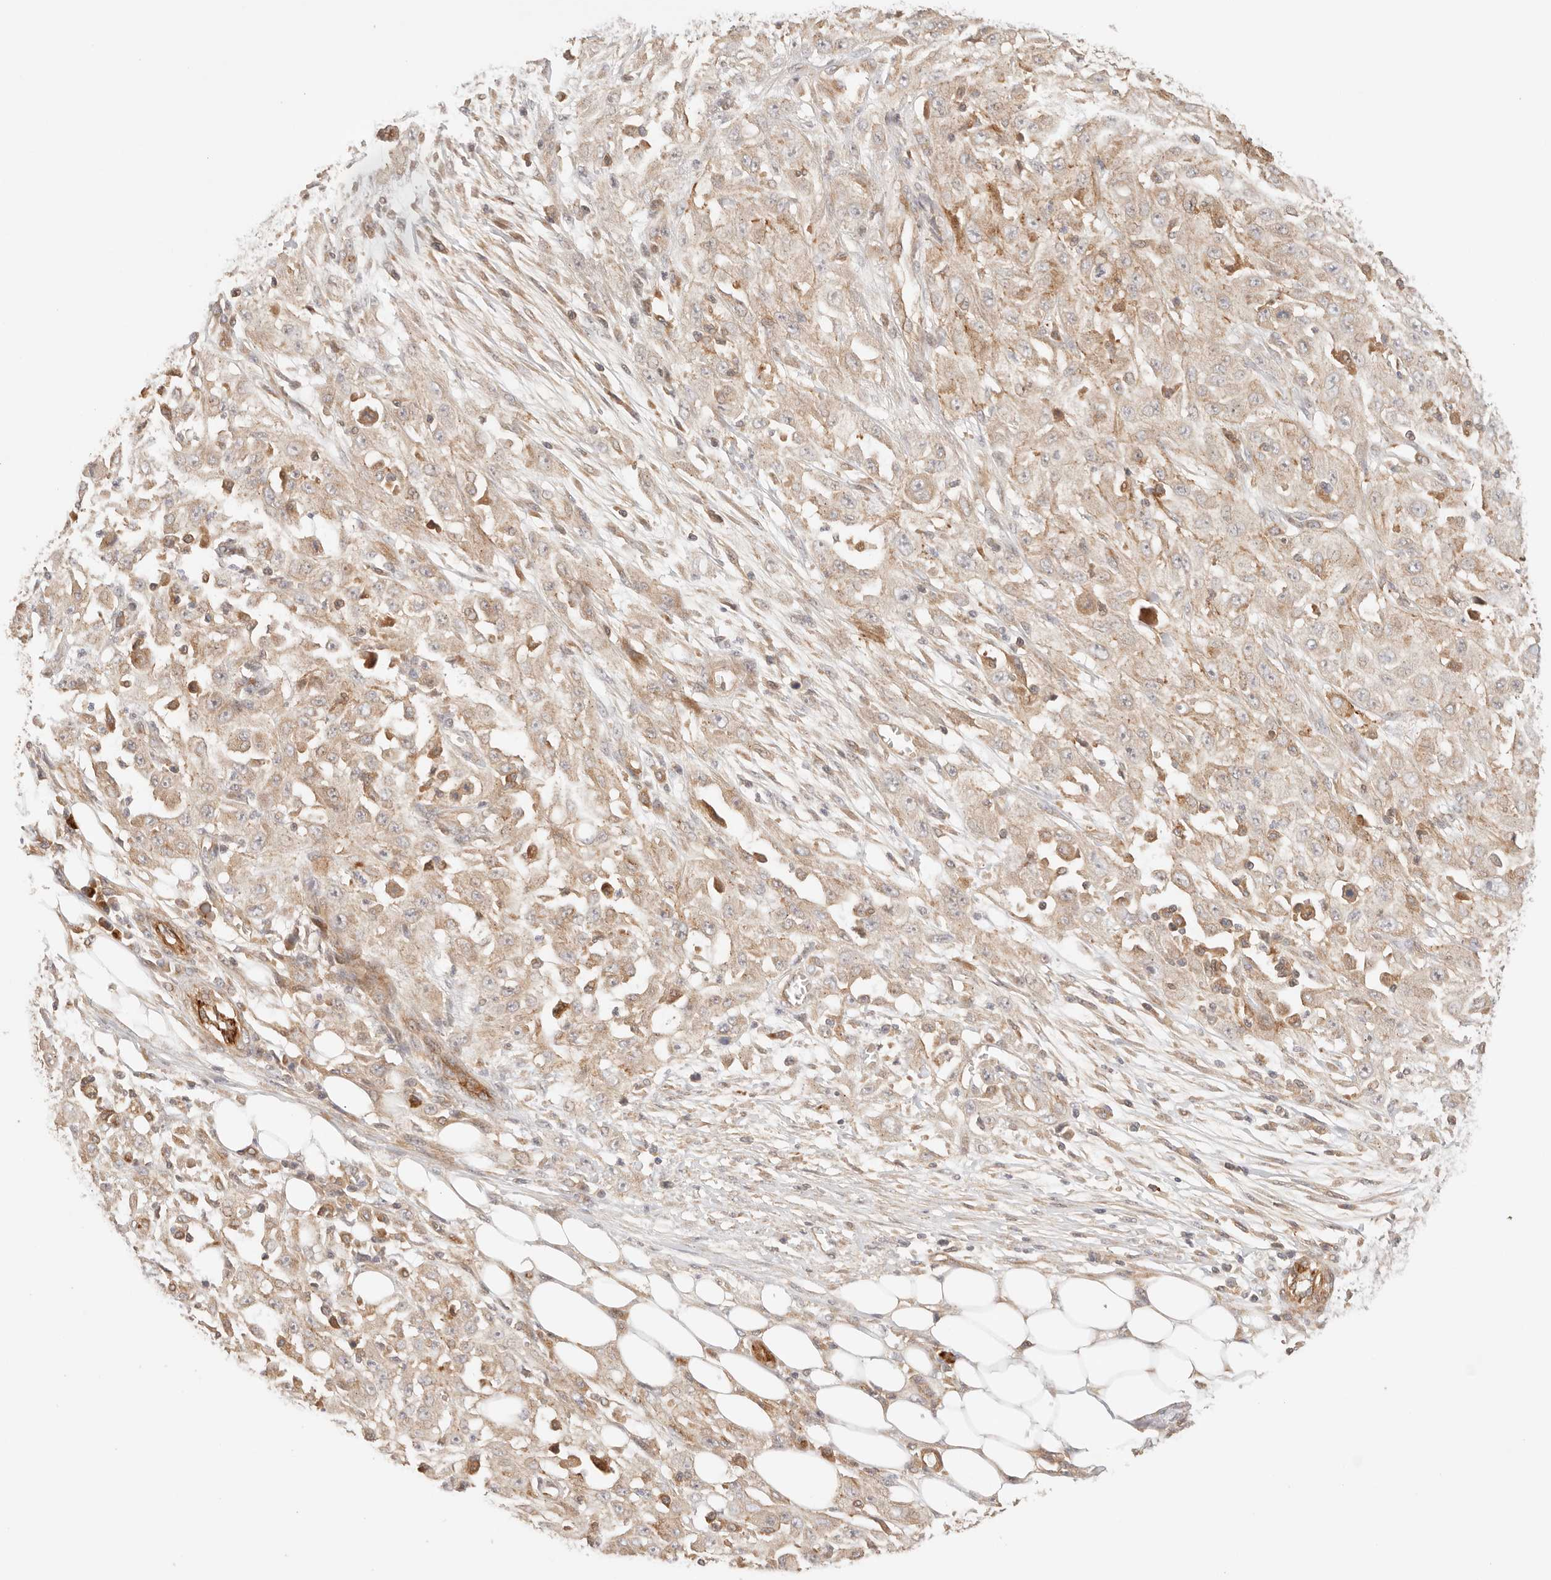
{"staining": {"intensity": "moderate", "quantity": ">75%", "location": "cytoplasmic/membranous"}, "tissue": "skin cancer", "cell_type": "Tumor cells", "image_type": "cancer", "snomed": [{"axis": "morphology", "description": "Squamous cell carcinoma, NOS"}, {"axis": "morphology", "description": "Squamous cell carcinoma, metastatic, NOS"}, {"axis": "topography", "description": "Skin"}, {"axis": "topography", "description": "Lymph node"}], "caption": "This micrograph shows IHC staining of squamous cell carcinoma (skin), with medium moderate cytoplasmic/membranous positivity in about >75% of tumor cells.", "gene": "IL1R2", "patient": {"sex": "male", "age": 75}}